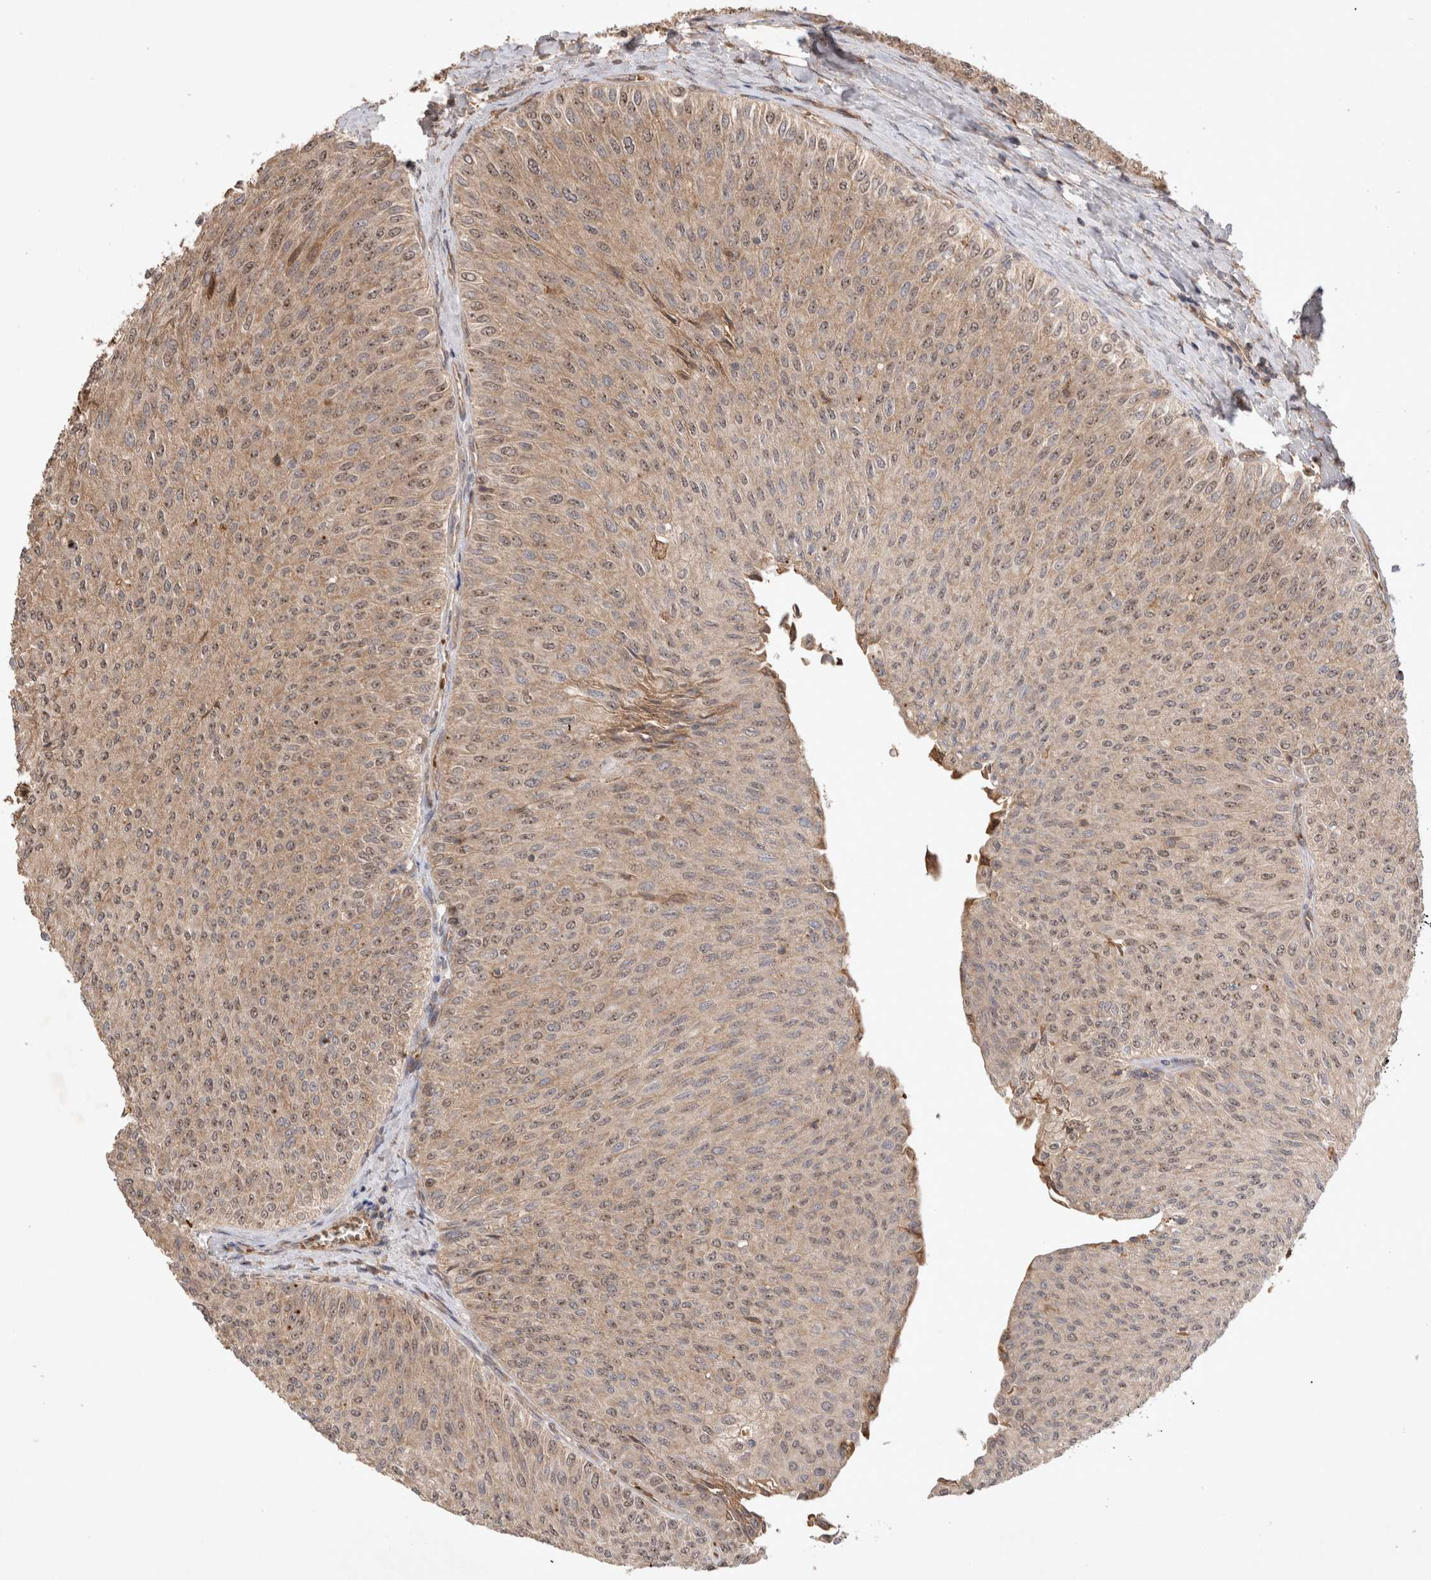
{"staining": {"intensity": "weak", "quantity": ">75%", "location": "cytoplasmic/membranous,nuclear"}, "tissue": "urothelial cancer", "cell_type": "Tumor cells", "image_type": "cancer", "snomed": [{"axis": "morphology", "description": "Urothelial carcinoma, Low grade"}, {"axis": "topography", "description": "Urinary bladder"}], "caption": "Urothelial carcinoma (low-grade) stained for a protein (brown) exhibits weak cytoplasmic/membranous and nuclear positive staining in about >75% of tumor cells.", "gene": "FAM221A", "patient": {"sex": "male", "age": 78}}